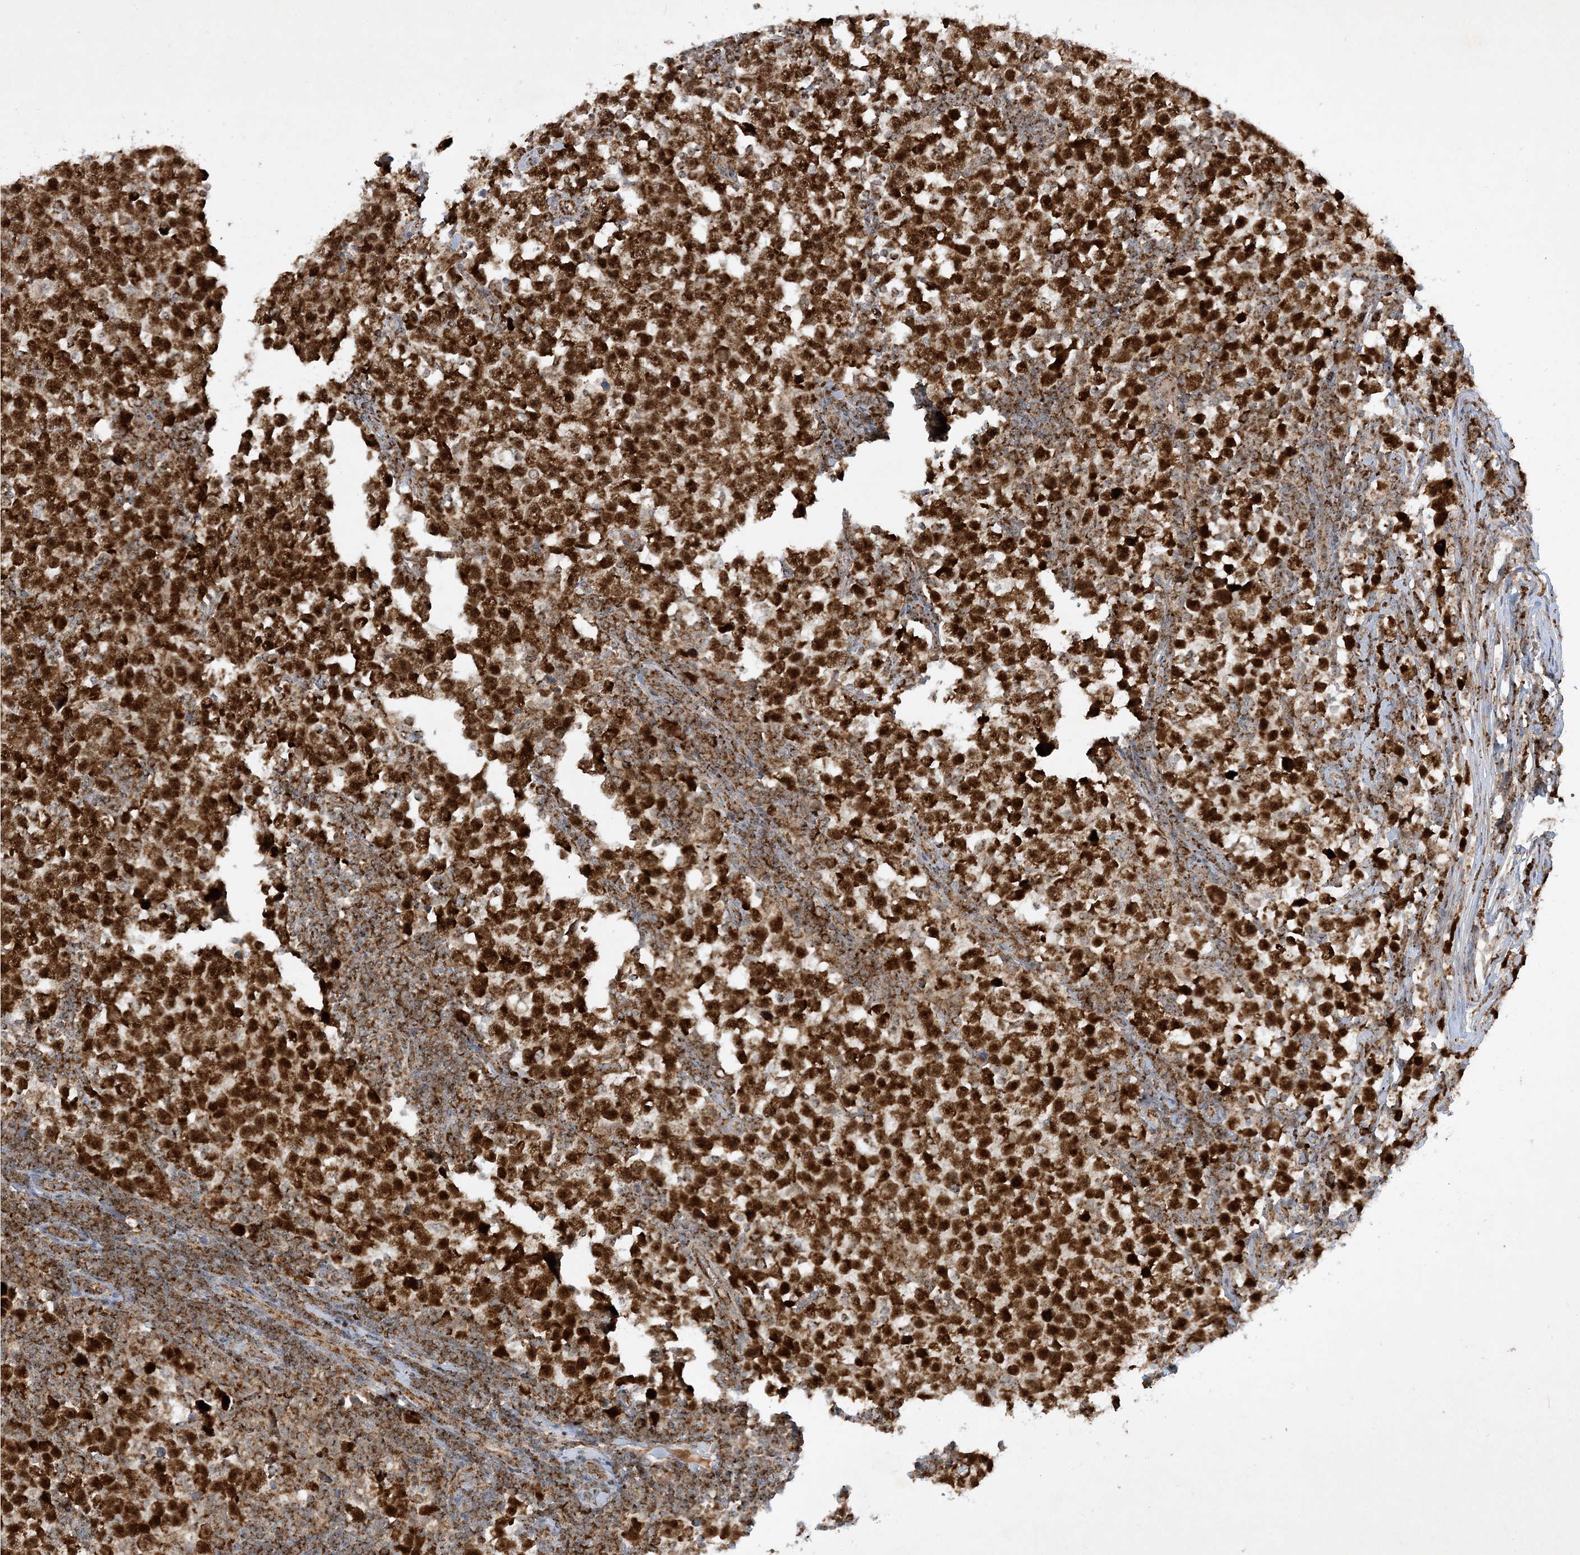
{"staining": {"intensity": "strong", "quantity": ">75%", "location": "cytoplasmic/membranous,nuclear"}, "tissue": "testis cancer", "cell_type": "Tumor cells", "image_type": "cancer", "snomed": [{"axis": "morphology", "description": "Normal tissue, NOS"}, {"axis": "morphology", "description": "Seminoma, NOS"}, {"axis": "topography", "description": "Testis"}], "caption": "The immunohistochemical stain labels strong cytoplasmic/membranous and nuclear expression in tumor cells of testis cancer tissue. (brown staining indicates protein expression, while blue staining denotes nuclei).", "gene": "NDUFAF3", "patient": {"sex": "male", "age": 43}}